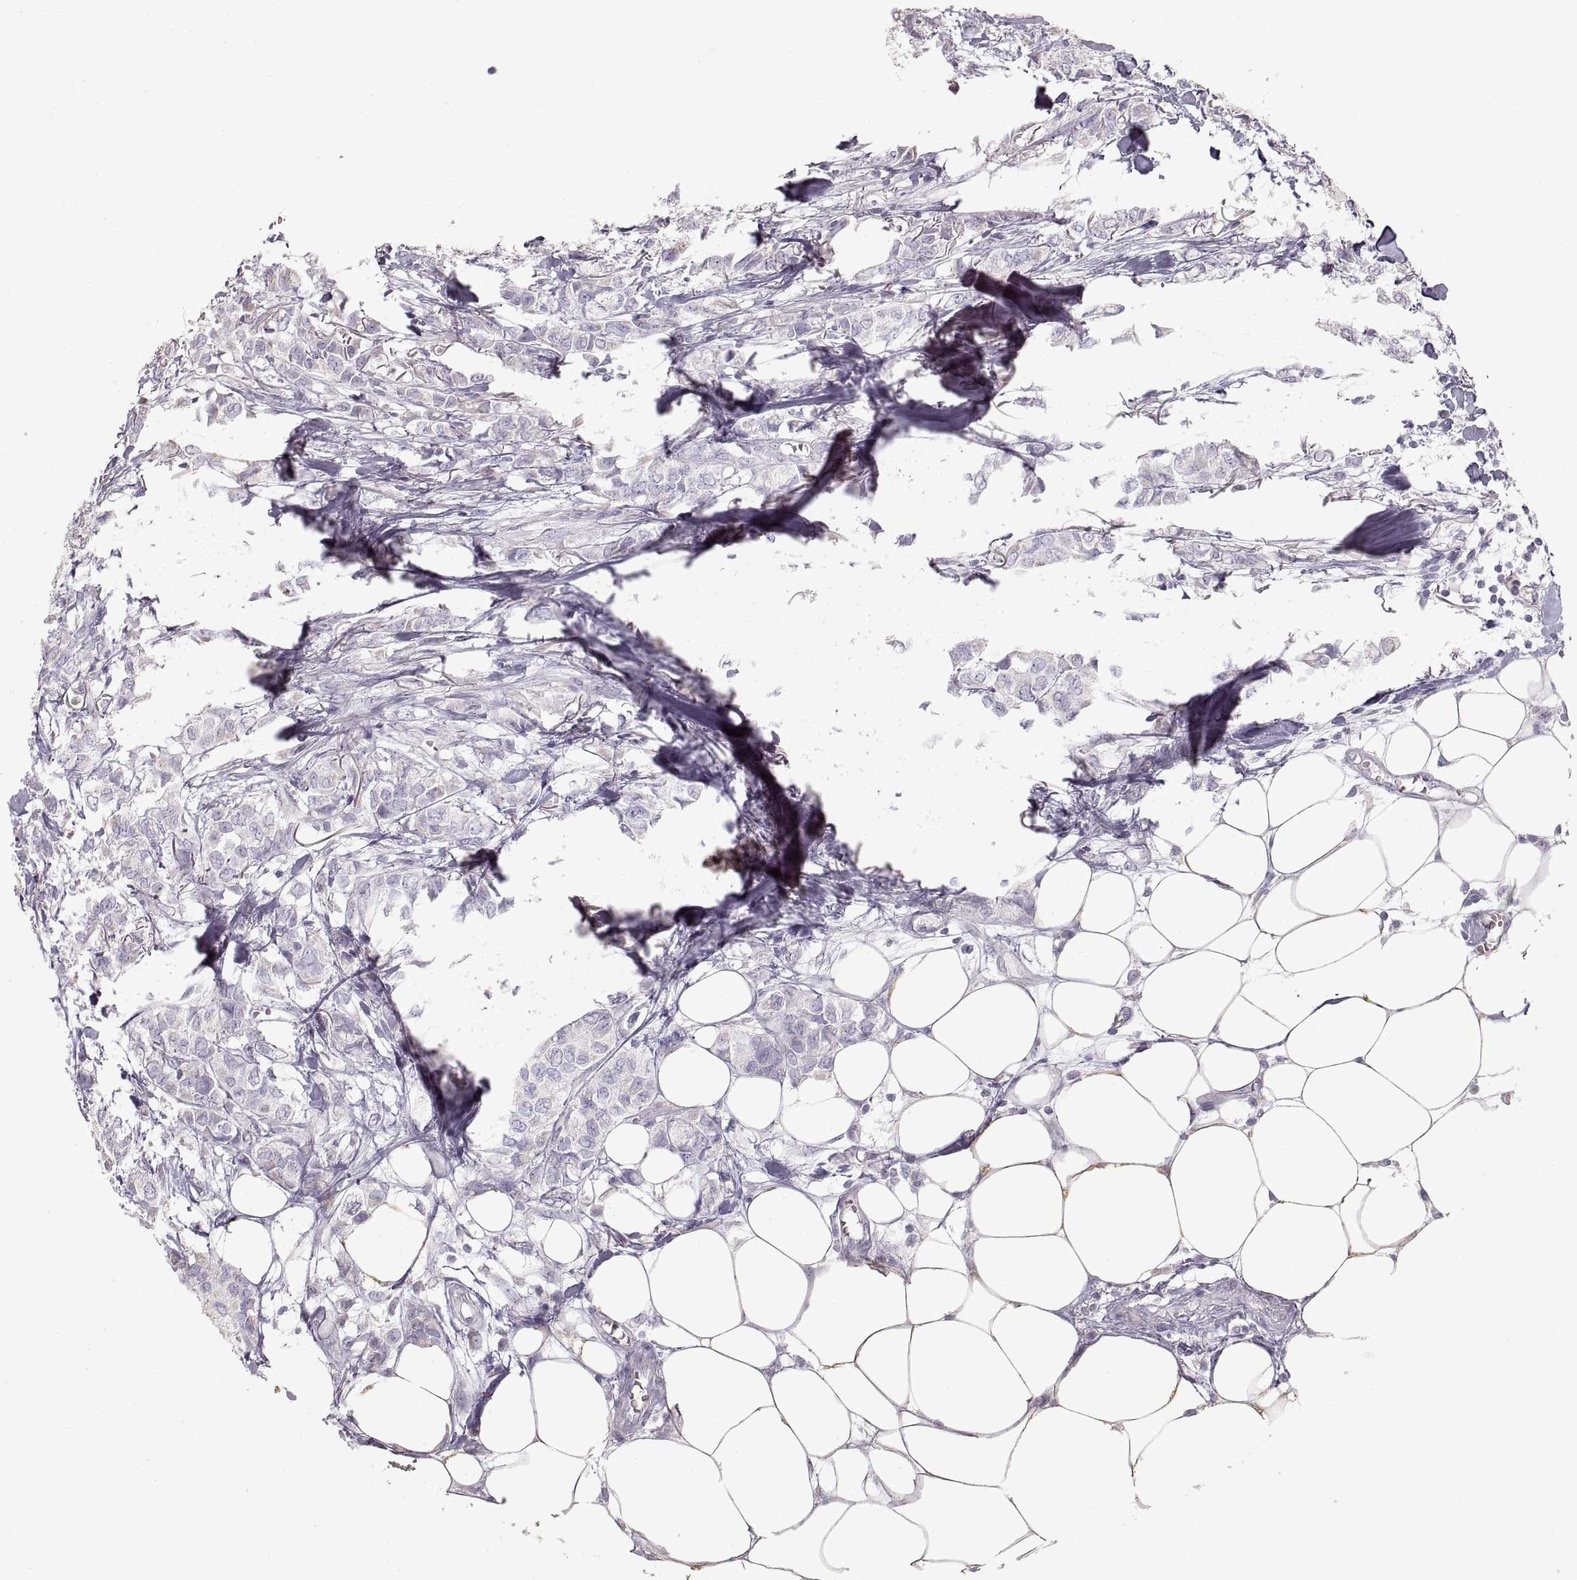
{"staining": {"intensity": "negative", "quantity": "none", "location": "none"}, "tissue": "breast cancer", "cell_type": "Tumor cells", "image_type": "cancer", "snomed": [{"axis": "morphology", "description": "Duct carcinoma"}, {"axis": "topography", "description": "Breast"}], "caption": "This is a histopathology image of immunohistochemistry staining of intraductal carcinoma (breast), which shows no positivity in tumor cells.", "gene": "ZP3", "patient": {"sex": "female", "age": 85}}